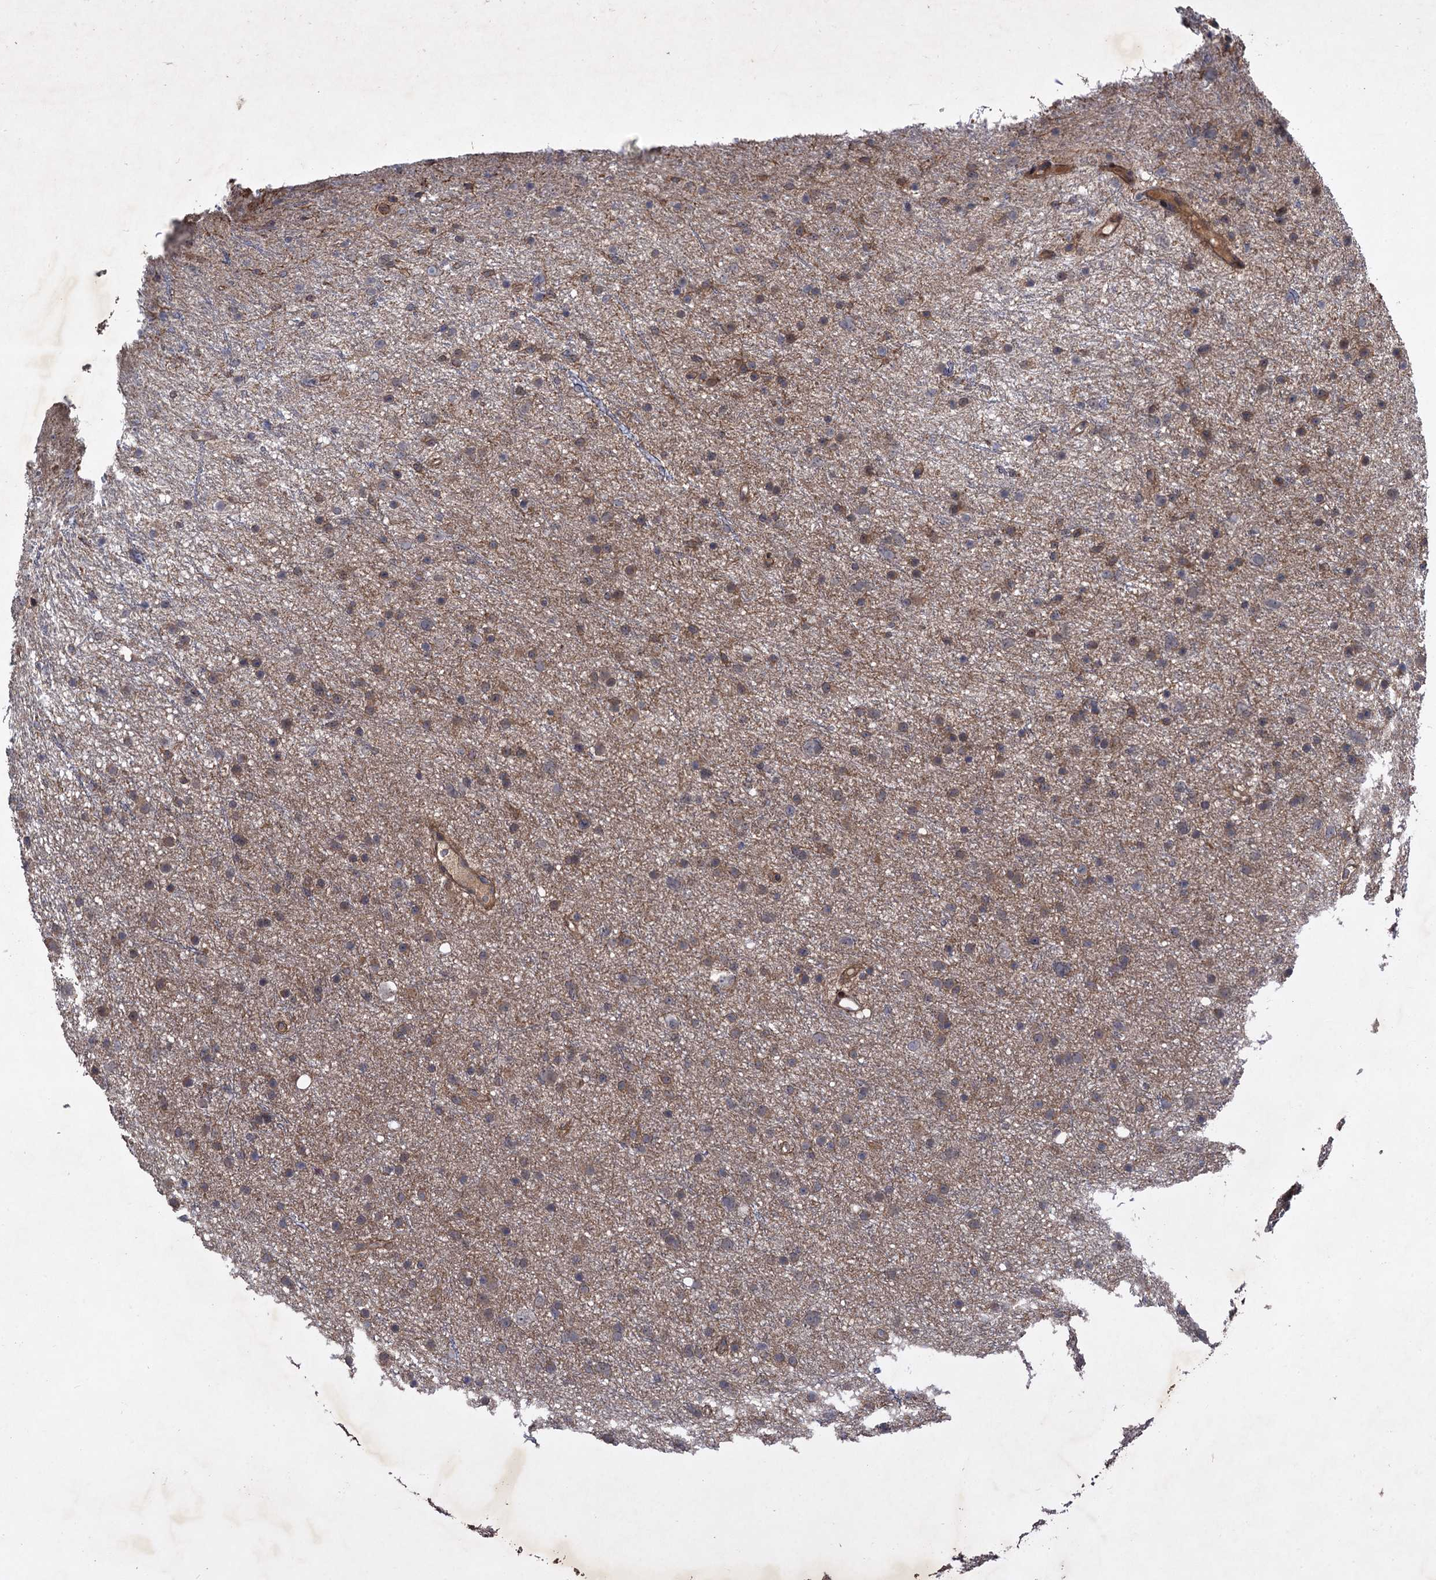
{"staining": {"intensity": "weak", "quantity": "25%-75%", "location": "cytoplasmic/membranous"}, "tissue": "glioma", "cell_type": "Tumor cells", "image_type": "cancer", "snomed": [{"axis": "morphology", "description": "Glioma, malignant, Low grade"}, {"axis": "topography", "description": "Cerebral cortex"}], "caption": "Immunohistochemical staining of human glioma reveals low levels of weak cytoplasmic/membranous expression in about 25%-75% of tumor cells.", "gene": "NUDT22", "patient": {"sex": "female", "age": 39}}